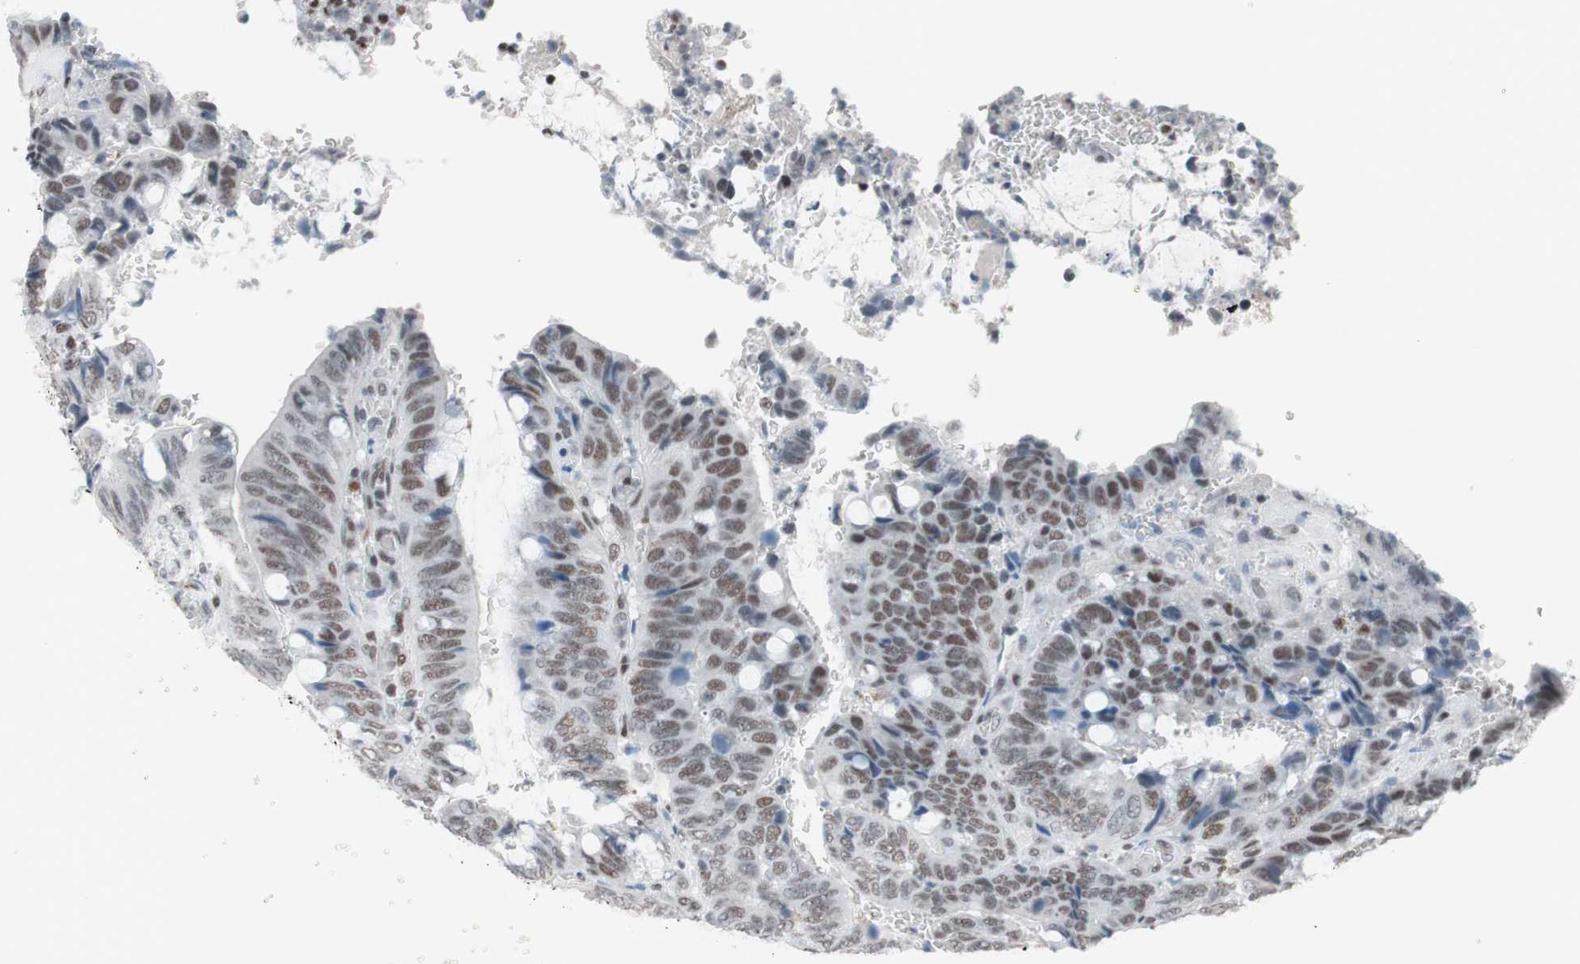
{"staining": {"intensity": "moderate", "quantity": "25%-75%", "location": "nuclear"}, "tissue": "colorectal cancer", "cell_type": "Tumor cells", "image_type": "cancer", "snomed": [{"axis": "morphology", "description": "Normal tissue, NOS"}, {"axis": "morphology", "description": "Adenocarcinoma, NOS"}, {"axis": "topography", "description": "Rectum"}, {"axis": "topography", "description": "Peripheral nerve tissue"}], "caption": "A brown stain highlights moderate nuclear positivity of a protein in human colorectal cancer (adenocarcinoma) tumor cells.", "gene": "ARID1A", "patient": {"sex": "male", "age": 92}}